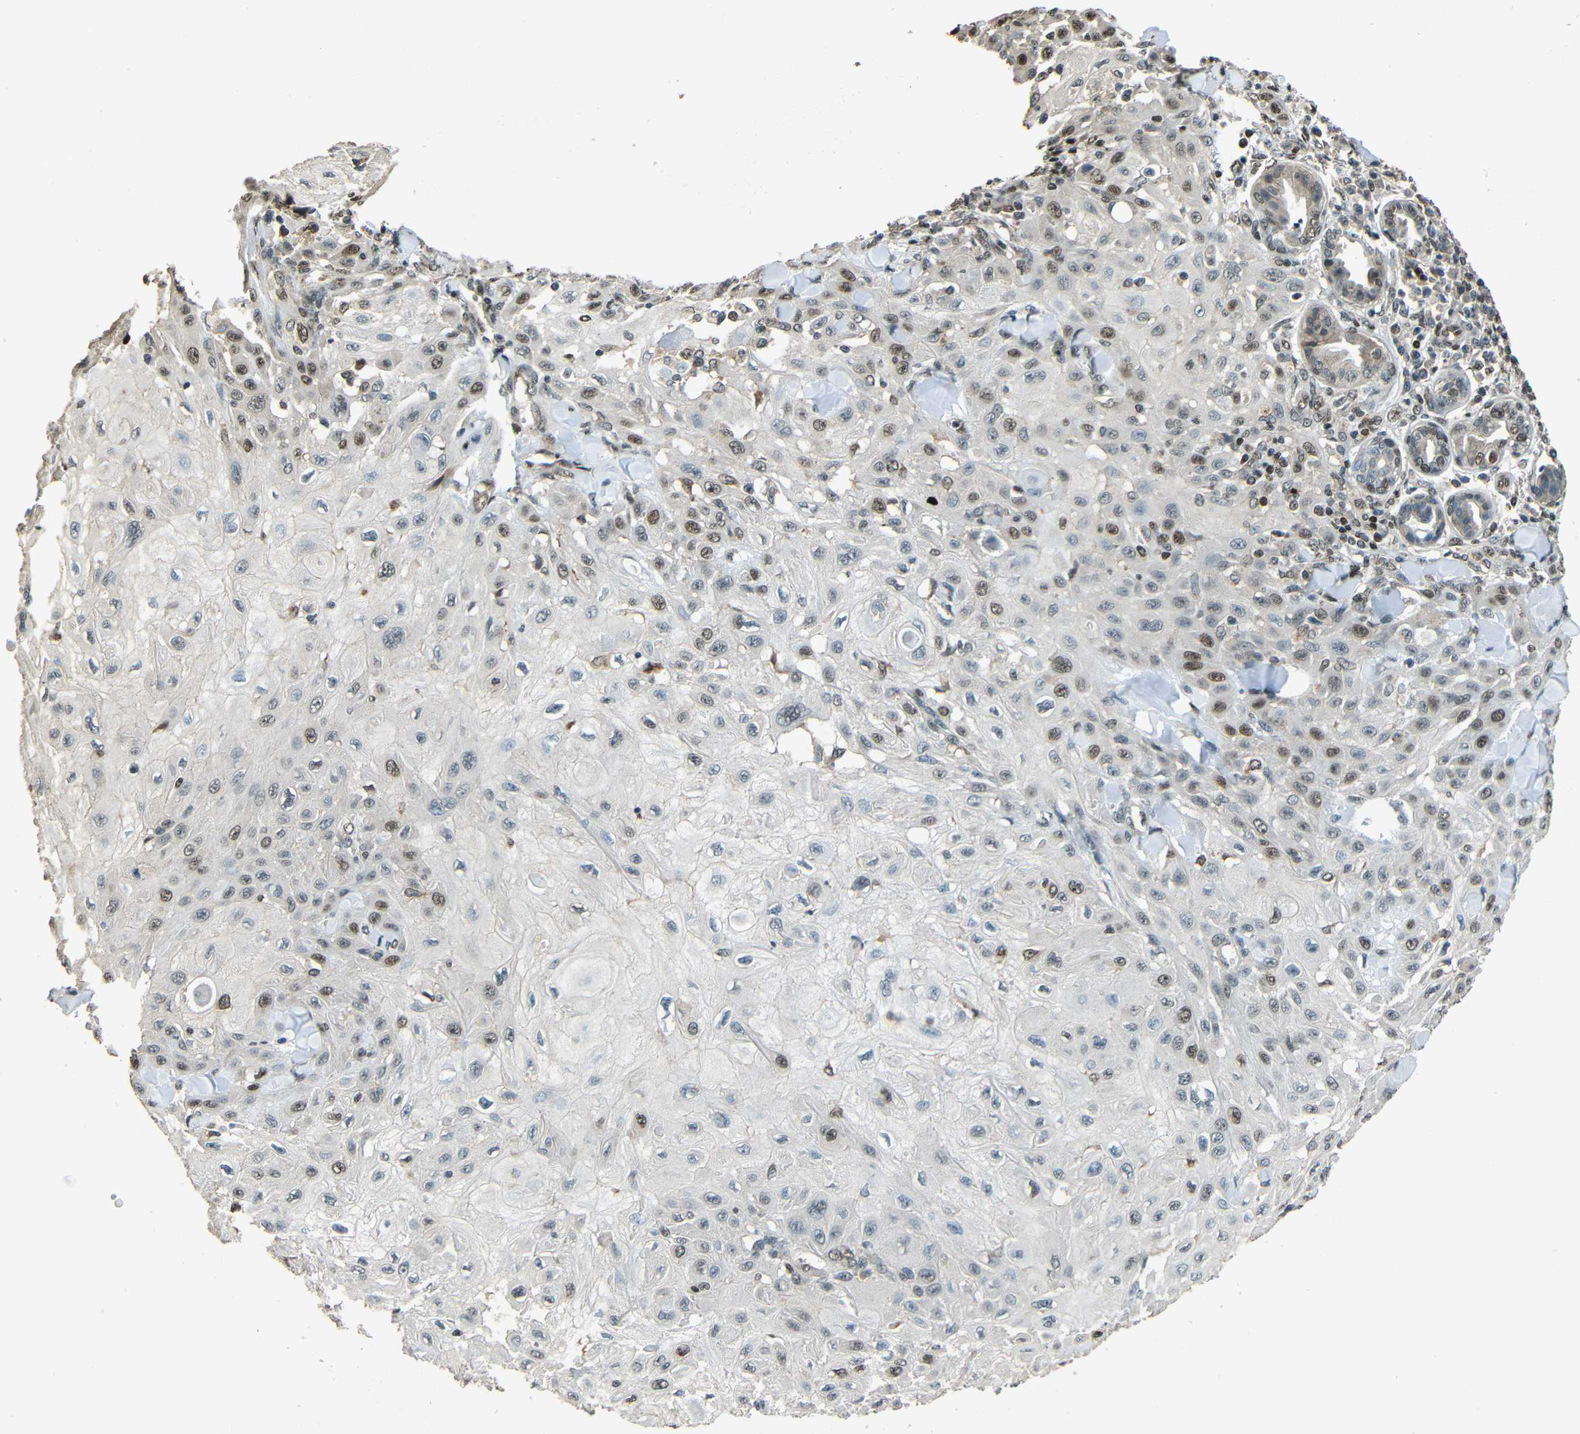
{"staining": {"intensity": "weak", "quantity": "25%-75%", "location": "nuclear"}, "tissue": "skin cancer", "cell_type": "Tumor cells", "image_type": "cancer", "snomed": [{"axis": "morphology", "description": "Squamous cell carcinoma, NOS"}, {"axis": "topography", "description": "Skin"}], "caption": "There is low levels of weak nuclear staining in tumor cells of skin cancer (squamous cell carcinoma), as demonstrated by immunohistochemical staining (brown color).", "gene": "PSIP1", "patient": {"sex": "male", "age": 24}}